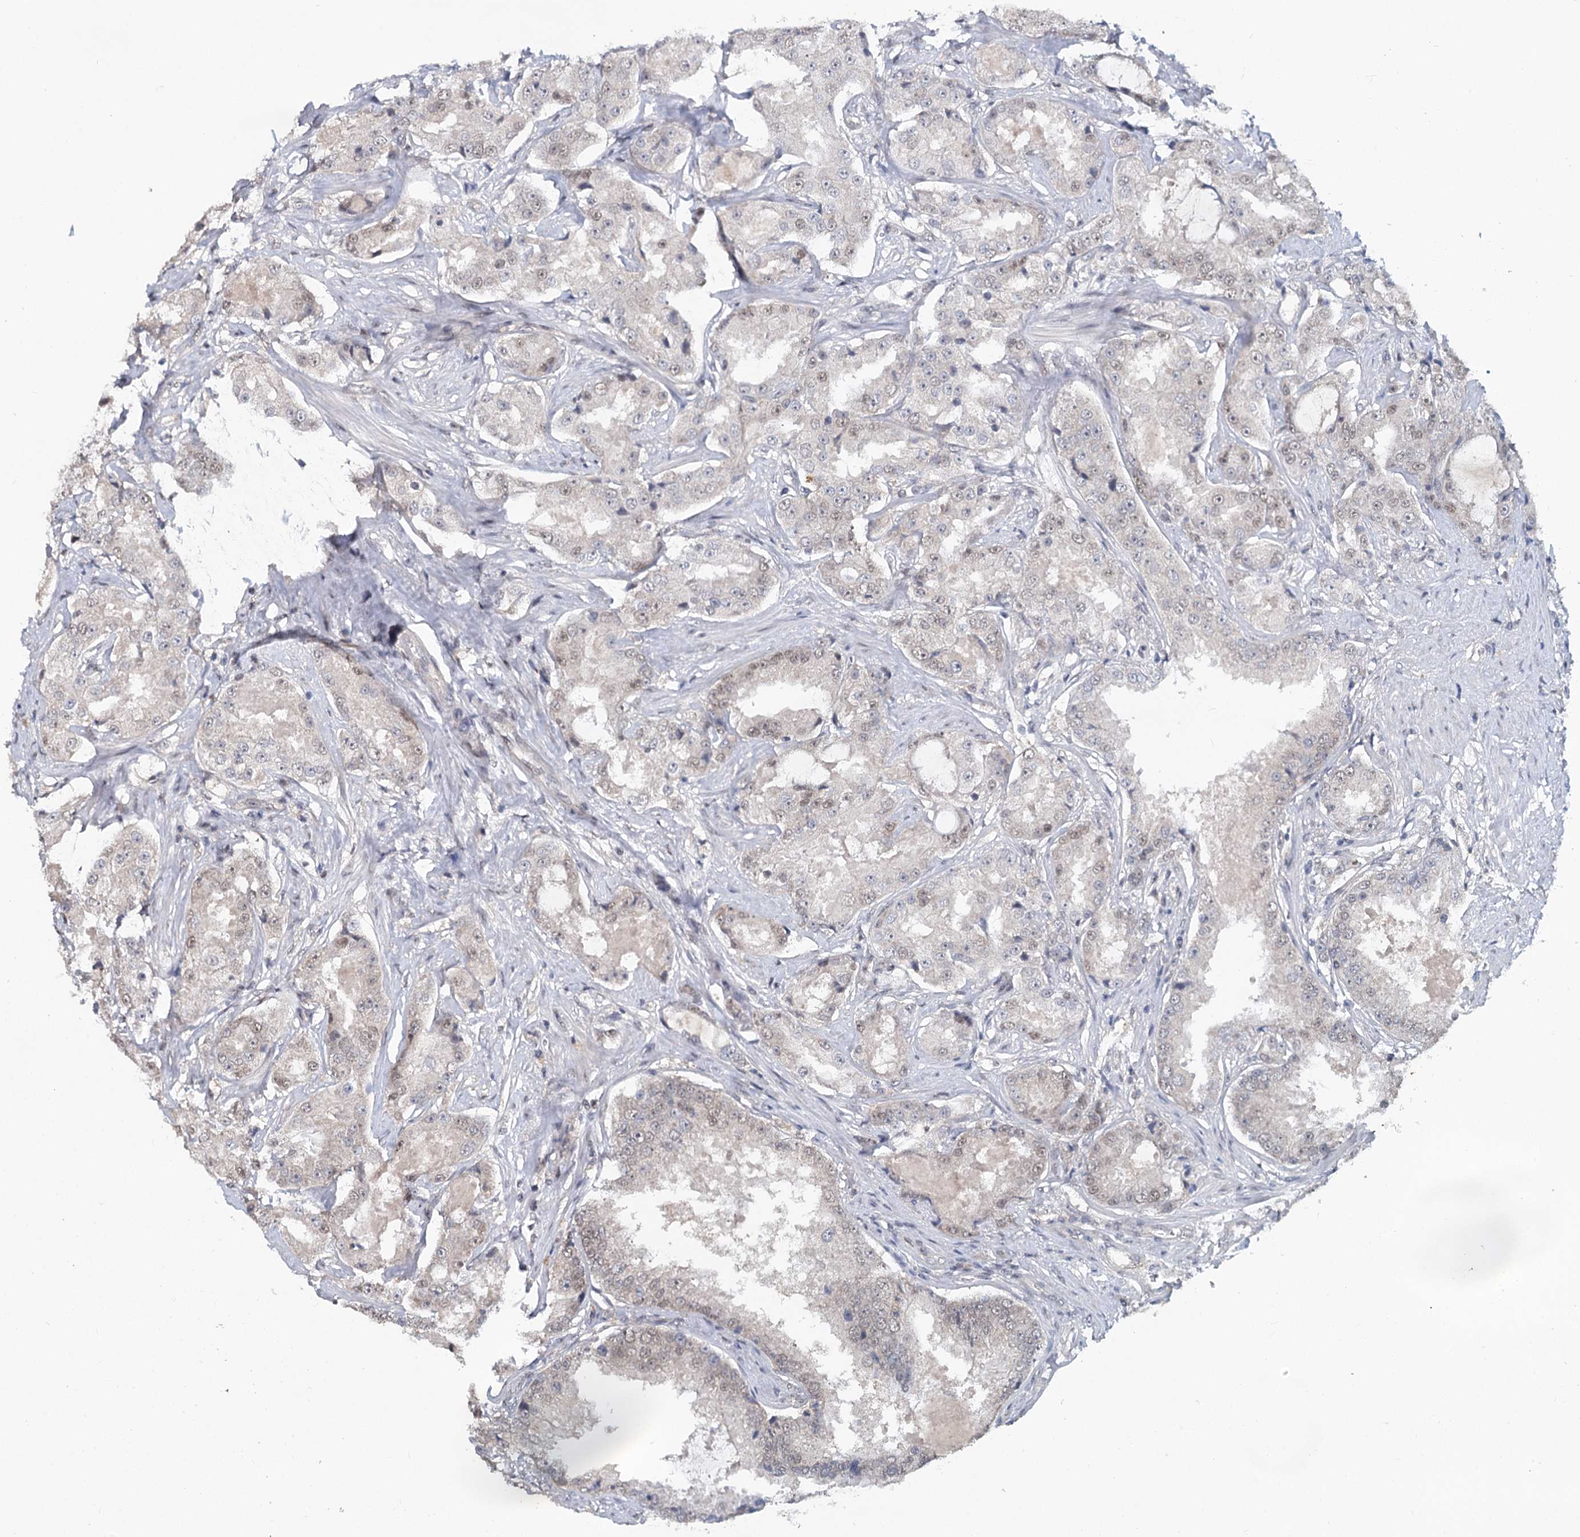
{"staining": {"intensity": "weak", "quantity": "<25%", "location": "nuclear"}, "tissue": "prostate cancer", "cell_type": "Tumor cells", "image_type": "cancer", "snomed": [{"axis": "morphology", "description": "Adenocarcinoma, High grade"}, {"axis": "topography", "description": "Prostate"}], "caption": "There is no significant expression in tumor cells of prostate adenocarcinoma (high-grade). (Stains: DAB (3,3'-diaminobenzidine) IHC with hematoxylin counter stain, Microscopy: brightfield microscopy at high magnification).", "gene": "MYG1", "patient": {"sex": "male", "age": 73}}